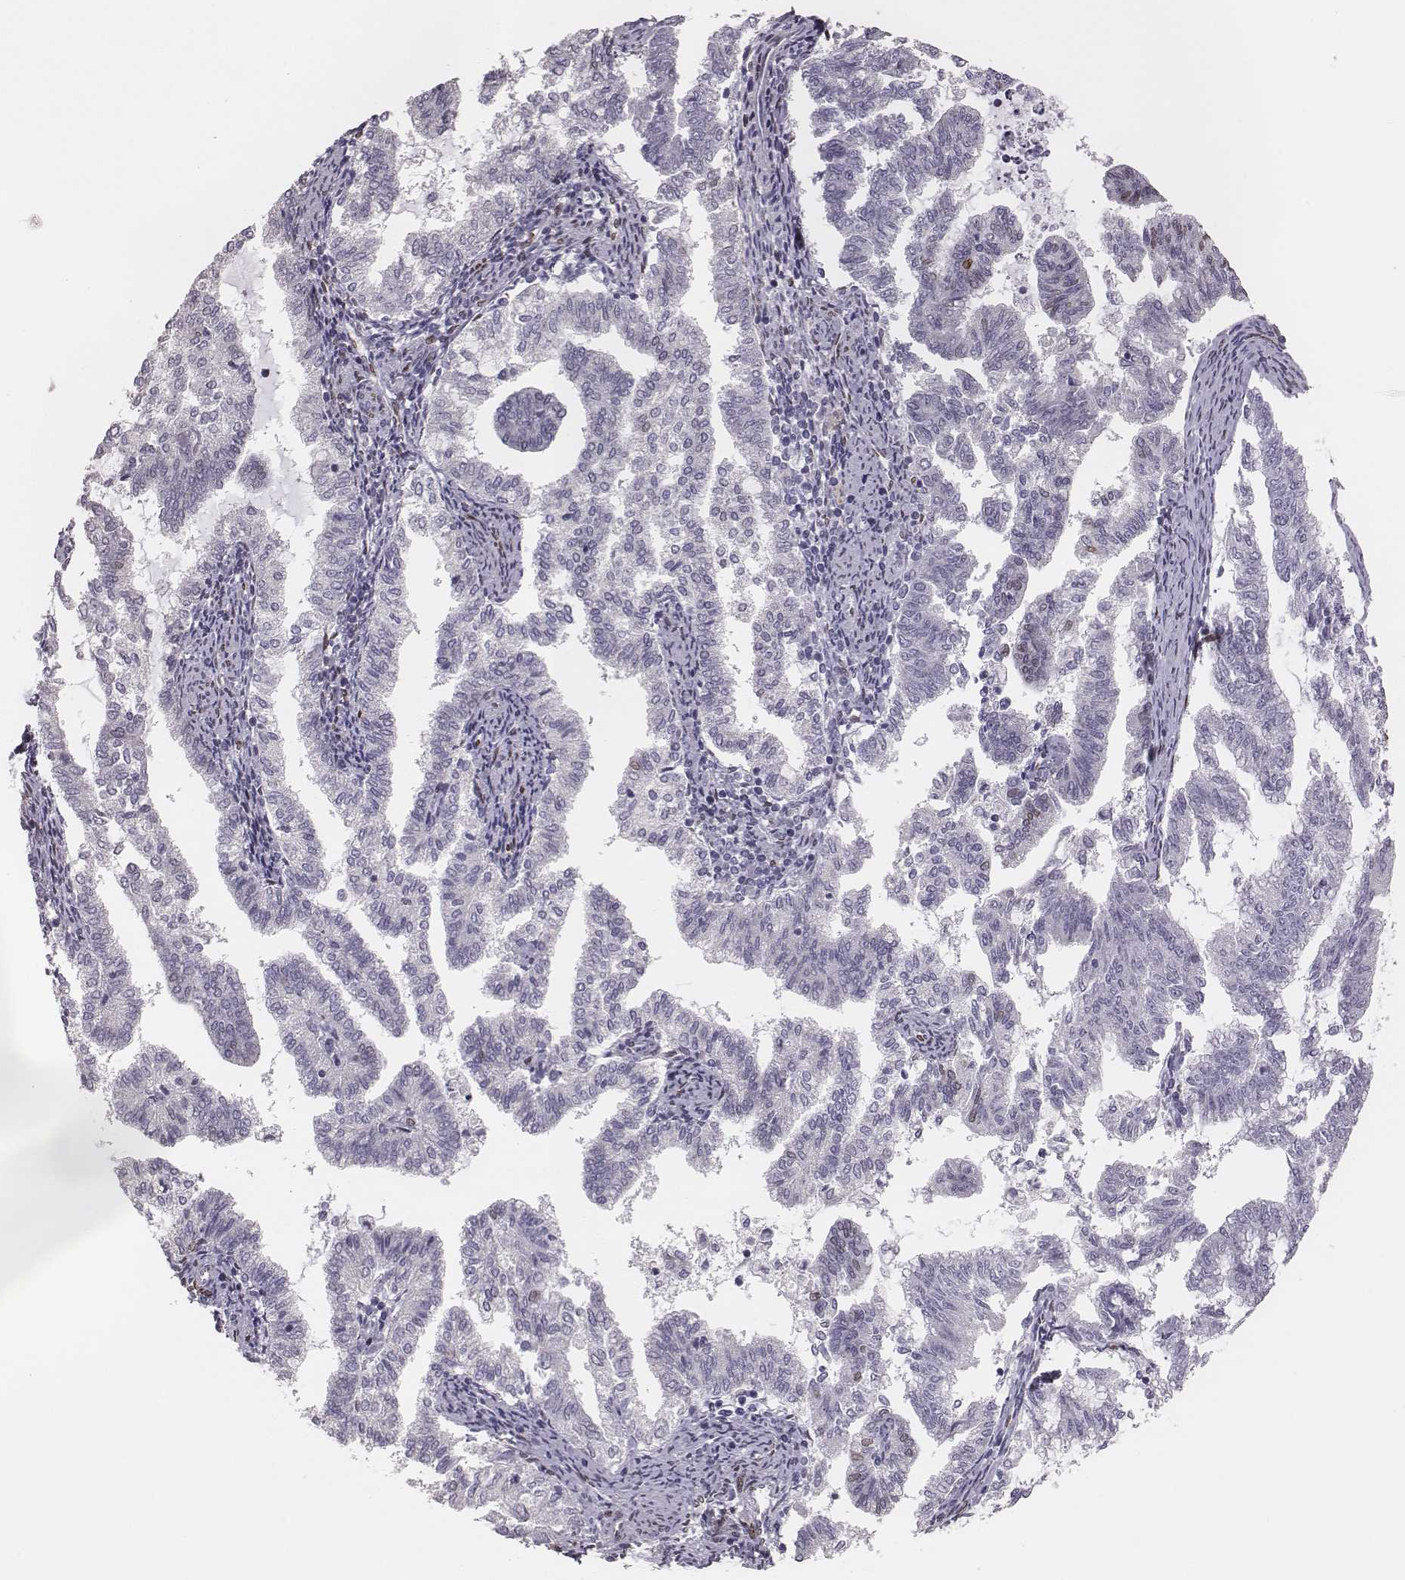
{"staining": {"intensity": "negative", "quantity": "none", "location": "none"}, "tissue": "endometrial cancer", "cell_type": "Tumor cells", "image_type": "cancer", "snomed": [{"axis": "morphology", "description": "Adenocarcinoma, NOS"}, {"axis": "topography", "description": "Endometrium"}], "caption": "The IHC histopathology image has no significant staining in tumor cells of endometrial cancer (adenocarcinoma) tissue.", "gene": "ADGRF4", "patient": {"sex": "female", "age": 79}}